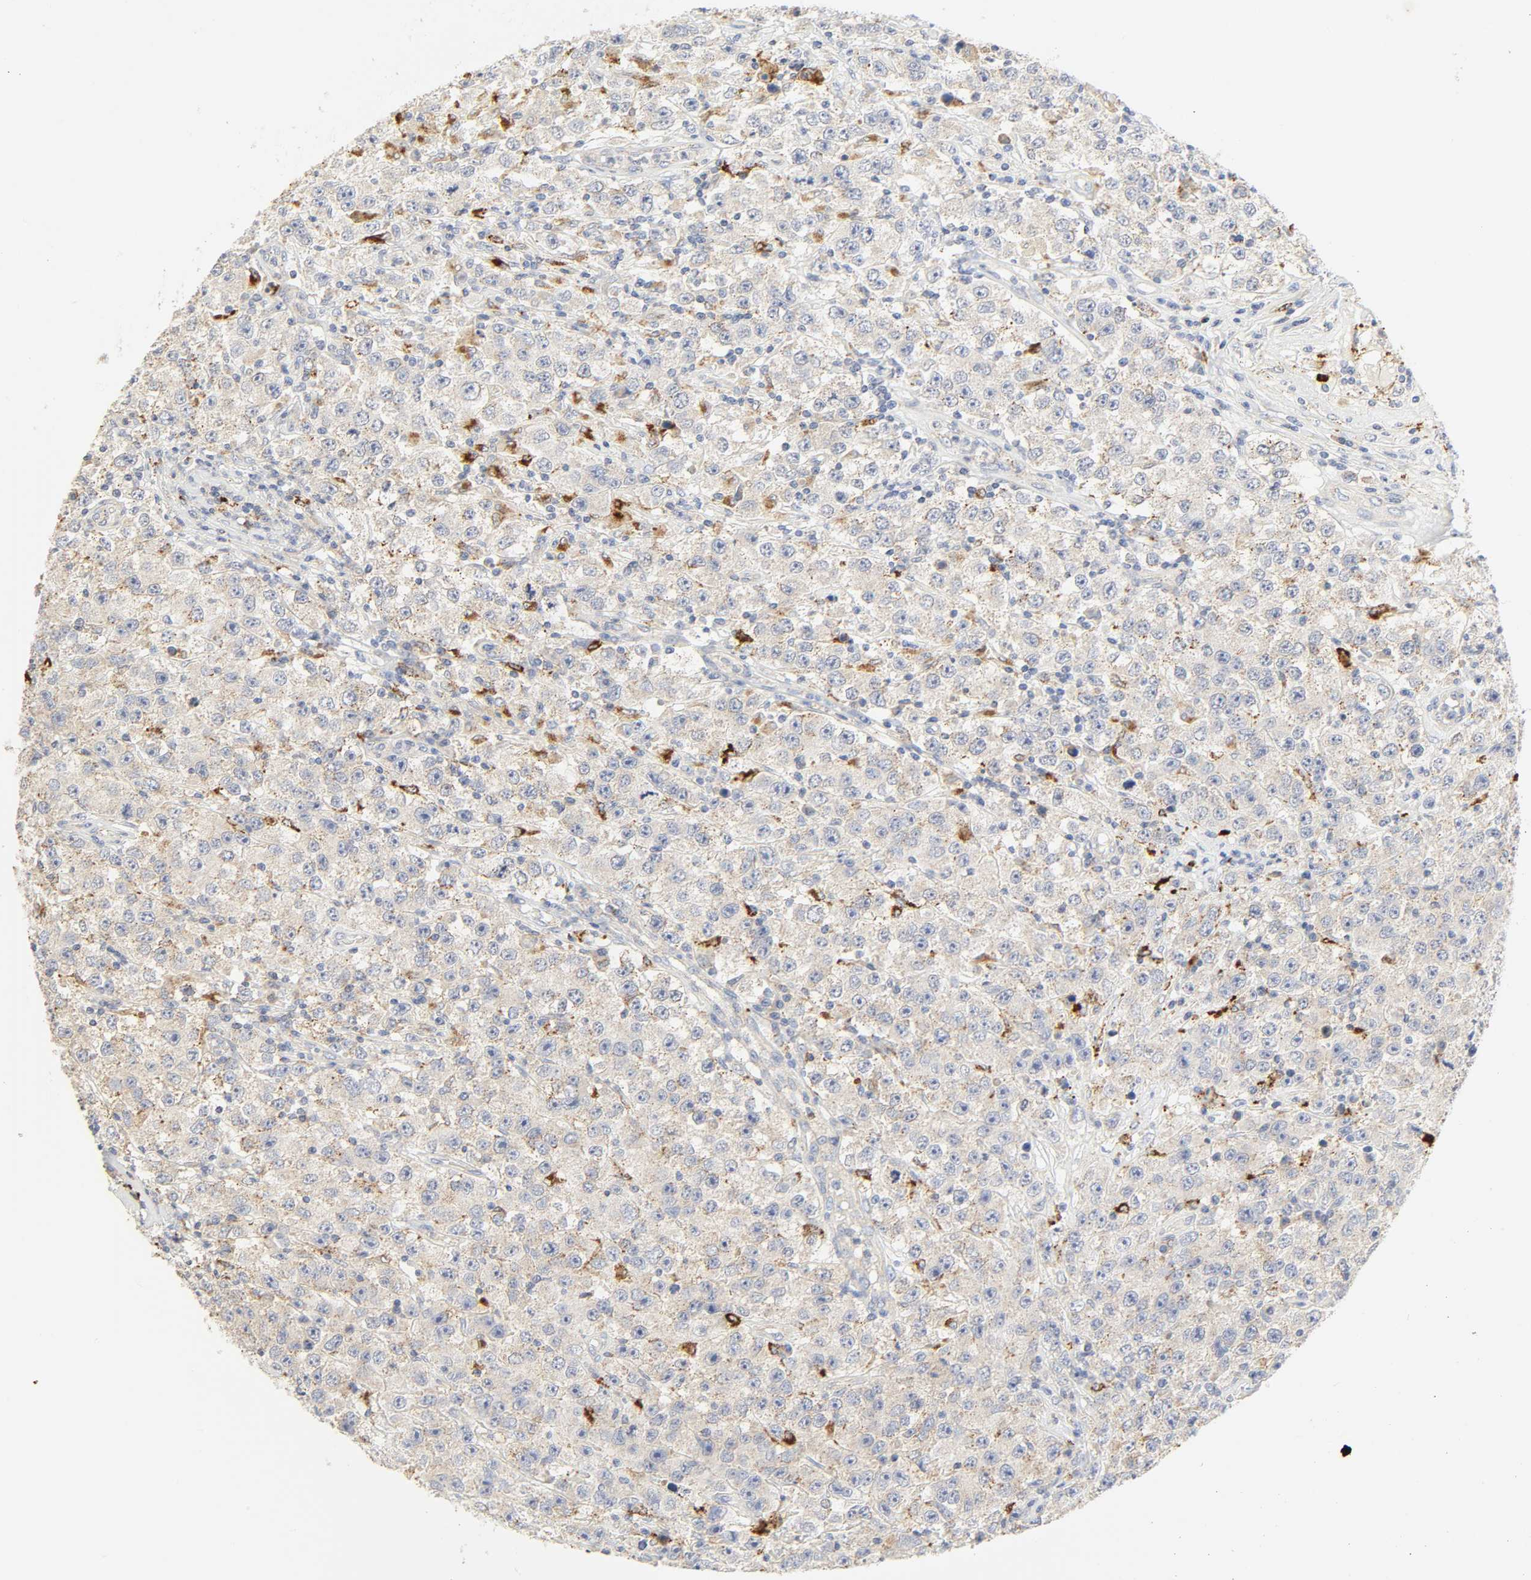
{"staining": {"intensity": "negative", "quantity": "none", "location": "none"}, "tissue": "testis cancer", "cell_type": "Tumor cells", "image_type": "cancer", "snomed": [{"axis": "morphology", "description": "Seminoma, NOS"}, {"axis": "topography", "description": "Testis"}], "caption": "Testis seminoma was stained to show a protein in brown. There is no significant staining in tumor cells.", "gene": "CAMK2A", "patient": {"sex": "male", "age": 52}}